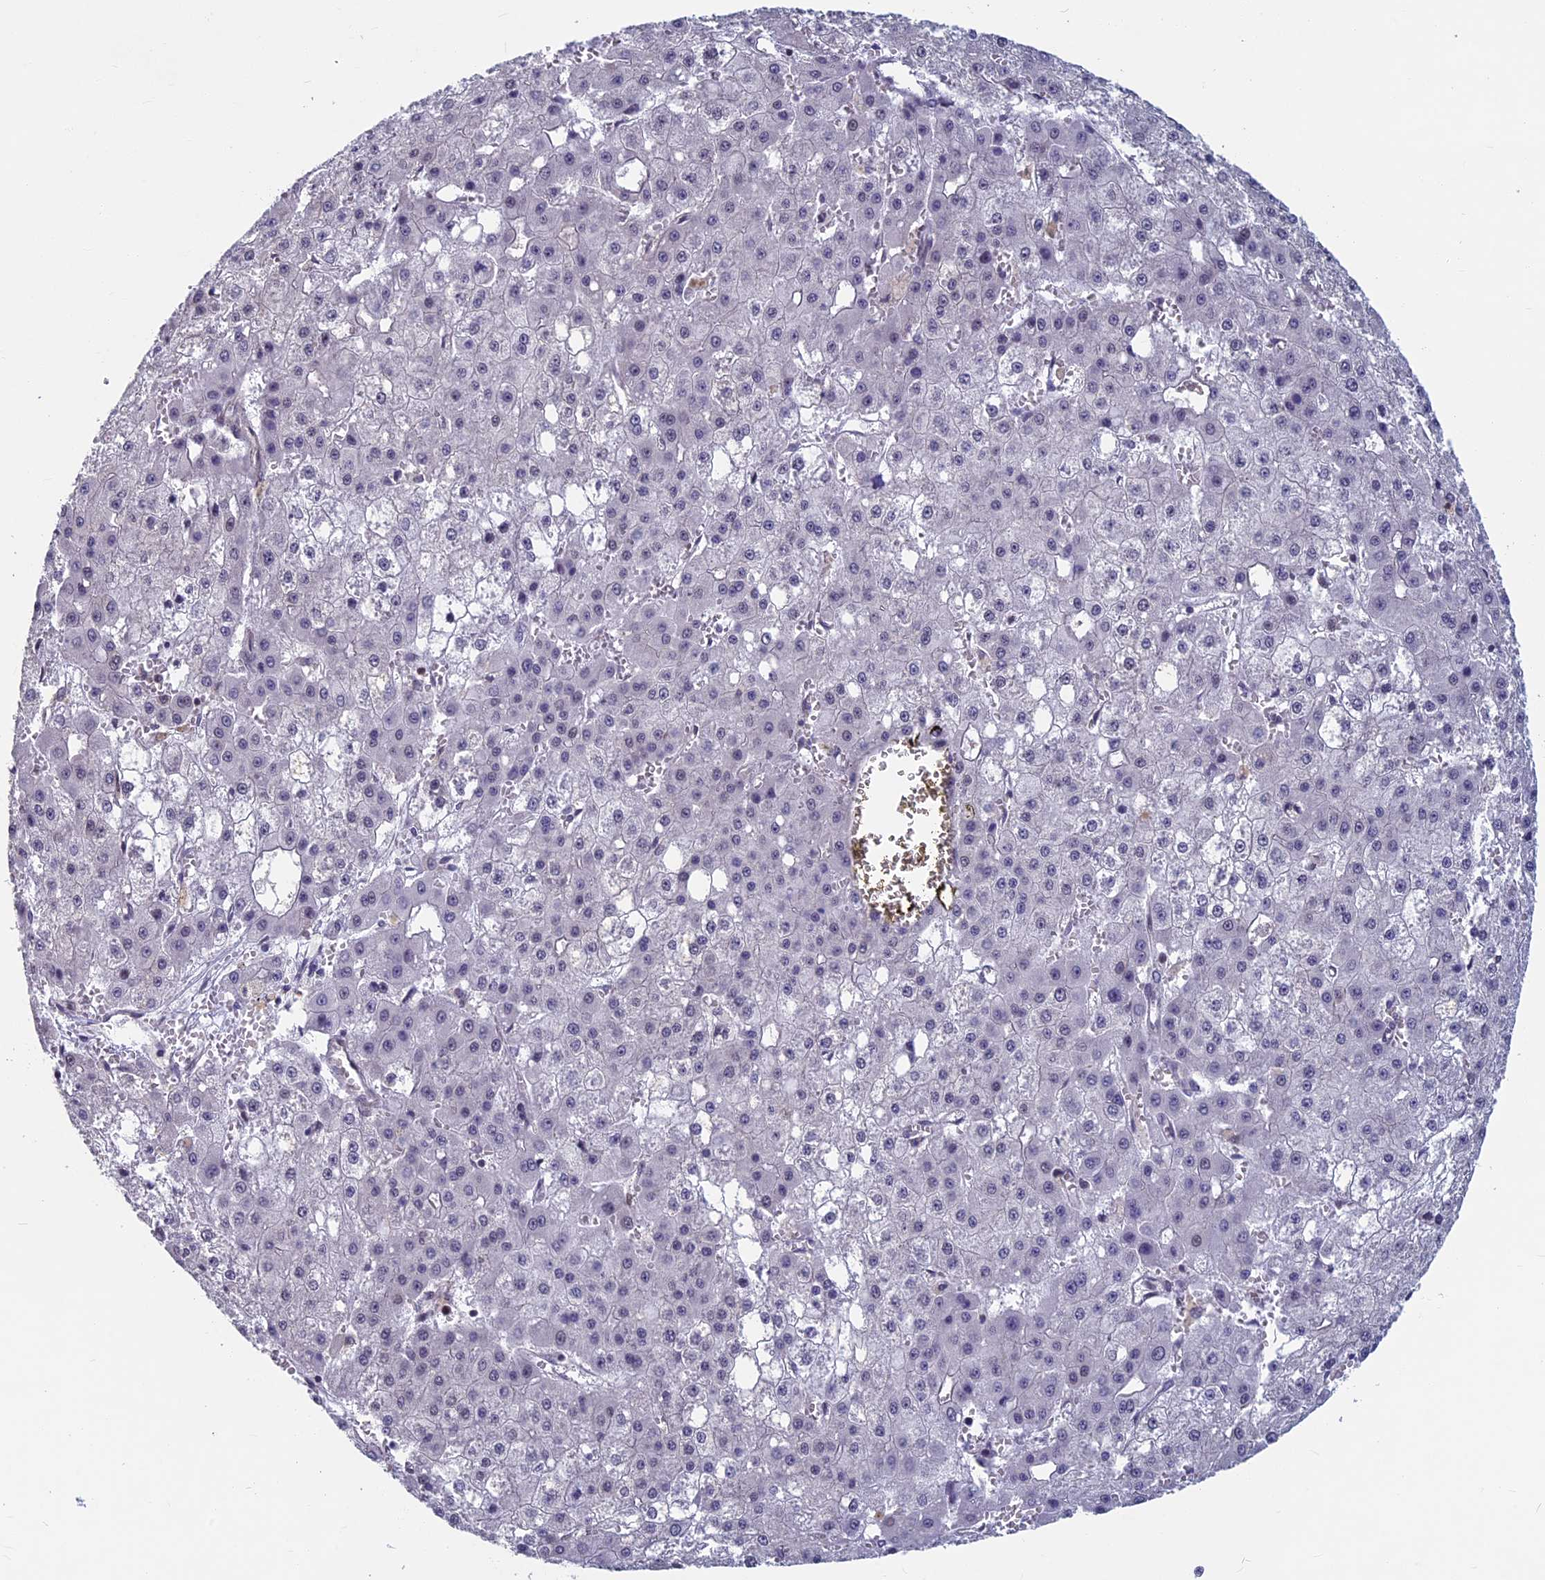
{"staining": {"intensity": "negative", "quantity": "none", "location": "none"}, "tissue": "liver cancer", "cell_type": "Tumor cells", "image_type": "cancer", "snomed": [{"axis": "morphology", "description": "Carcinoma, Hepatocellular, NOS"}, {"axis": "topography", "description": "Liver"}], "caption": "This is an IHC micrograph of liver hepatocellular carcinoma. There is no positivity in tumor cells.", "gene": "SPIRE1", "patient": {"sex": "male", "age": 47}}